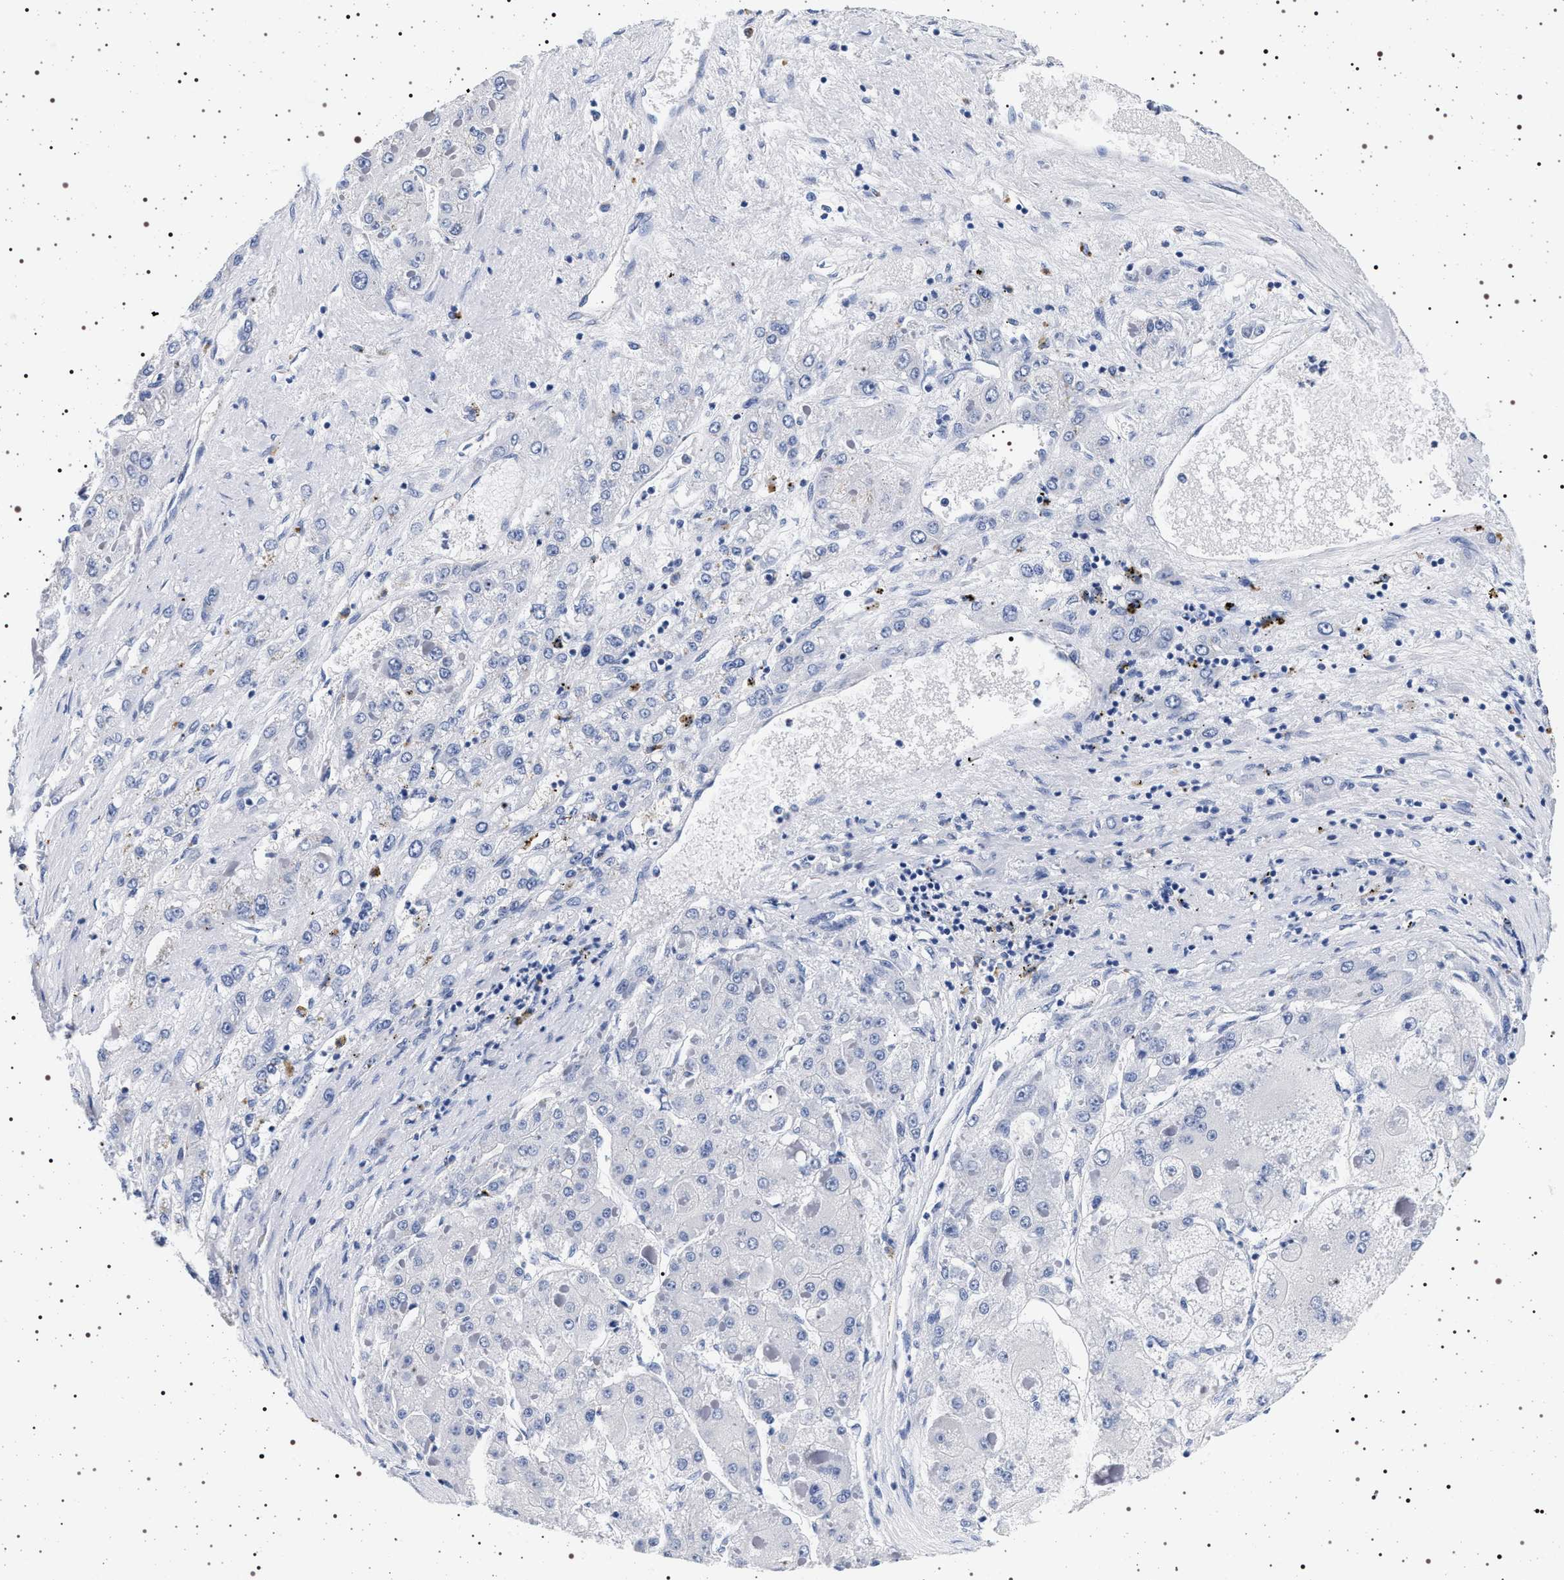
{"staining": {"intensity": "negative", "quantity": "none", "location": "none"}, "tissue": "liver cancer", "cell_type": "Tumor cells", "image_type": "cancer", "snomed": [{"axis": "morphology", "description": "Carcinoma, Hepatocellular, NOS"}, {"axis": "topography", "description": "Liver"}], "caption": "A photomicrograph of human hepatocellular carcinoma (liver) is negative for staining in tumor cells. The staining was performed using DAB to visualize the protein expression in brown, while the nuclei were stained in blue with hematoxylin (Magnification: 20x).", "gene": "HSD17B1", "patient": {"sex": "female", "age": 73}}